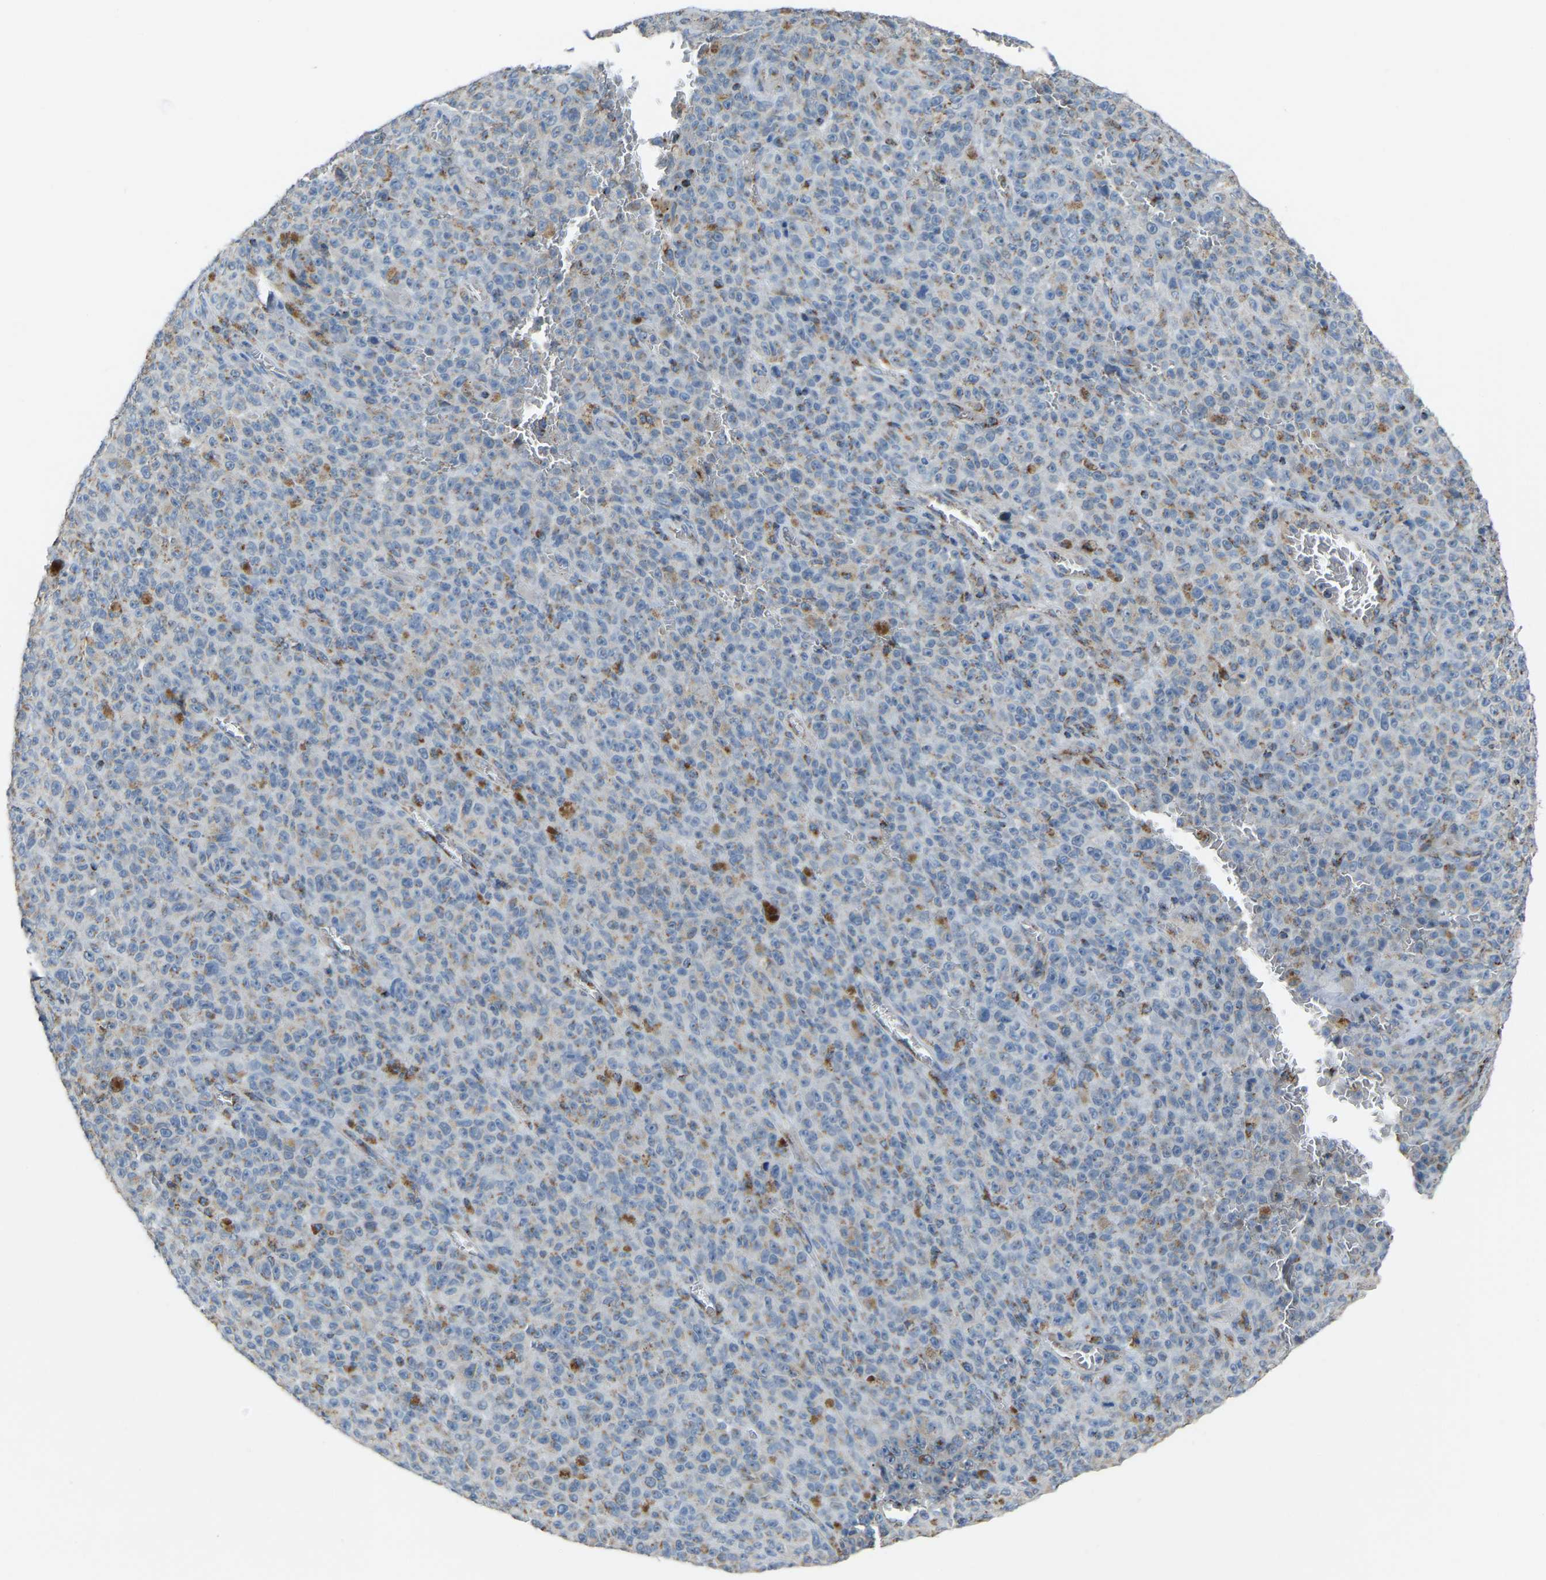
{"staining": {"intensity": "weak", "quantity": "<25%", "location": "cytoplasmic/membranous"}, "tissue": "melanoma", "cell_type": "Tumor cells", "image_type": "cancer", "snomed": [{"axis": "morphology", "description": "Malignant melanoma, NOS"}, {"axis": "topography", "description": "Skin"}], "caption": "High power microscopy histopathology image of an IHC histopathology image of melanoma, revealing no significant expression in tumor cells. (DAB IHC with hematoxylin counter stain).", "gene": "CANT1", "patient": {"sex": "female", "age": 82}}